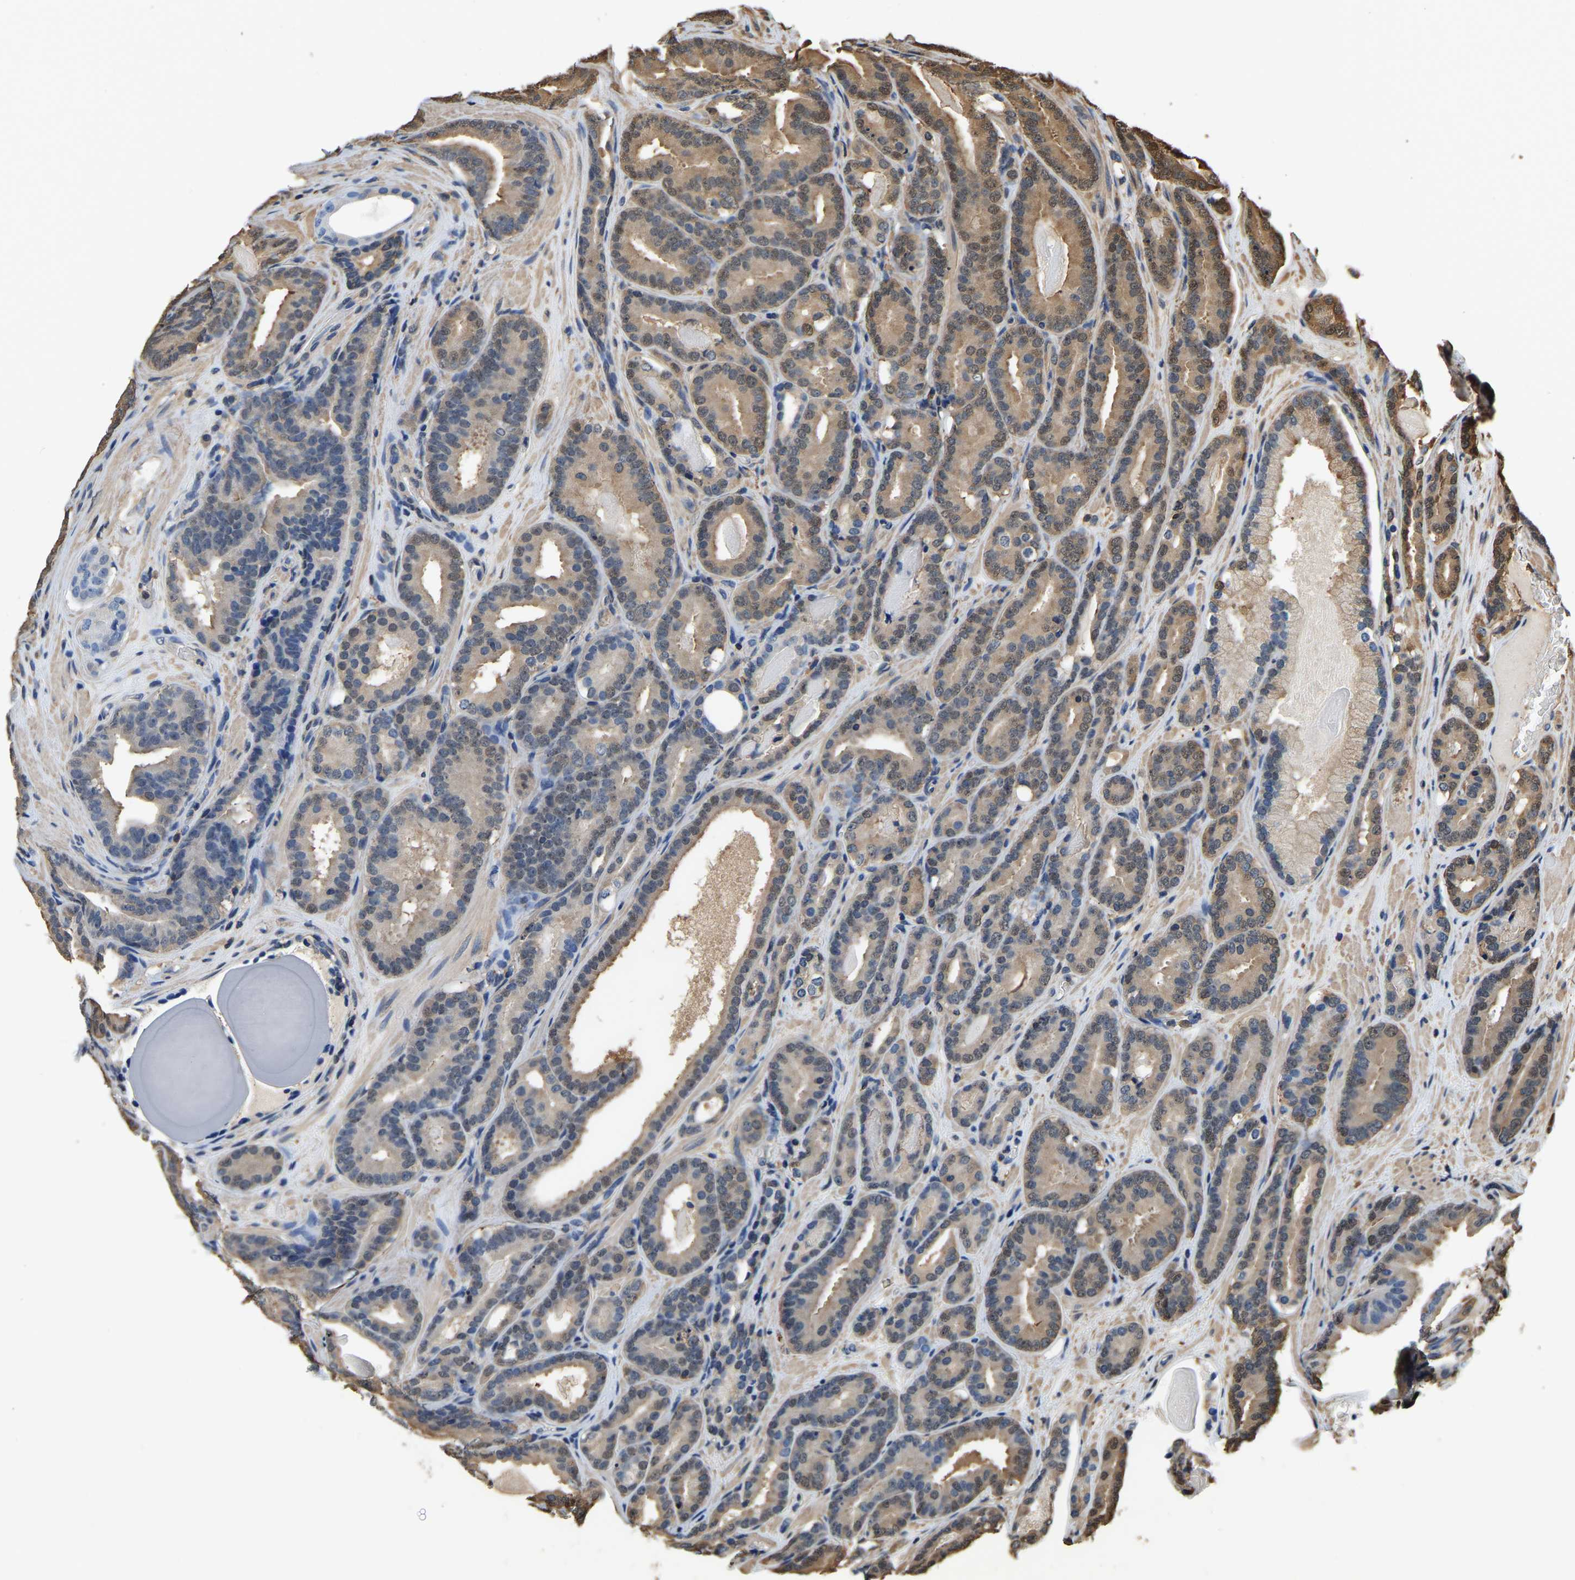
{"staining": {"intensity": "moderate", "quantity": ">75%", "location": "cytoplasmic/membranous,nuclear"}, "tissue": "prostate cancer", "cell_type": "Tumor cells", "image_type": "cancer", "snomed": [{"axis": "morphology", "description": "Adenocarcinoma, High grade"}, {"axis": "topography", "description": "Prostate"}], "caption": "An image of human prostate high-grade adenocarcinoma stained for a protein reveals moderate cytoplasmic/membranous and nuclear brown staining in tumor cells.", "gene": "LDHB", "patient": {"sex": "male", "age": 60}}